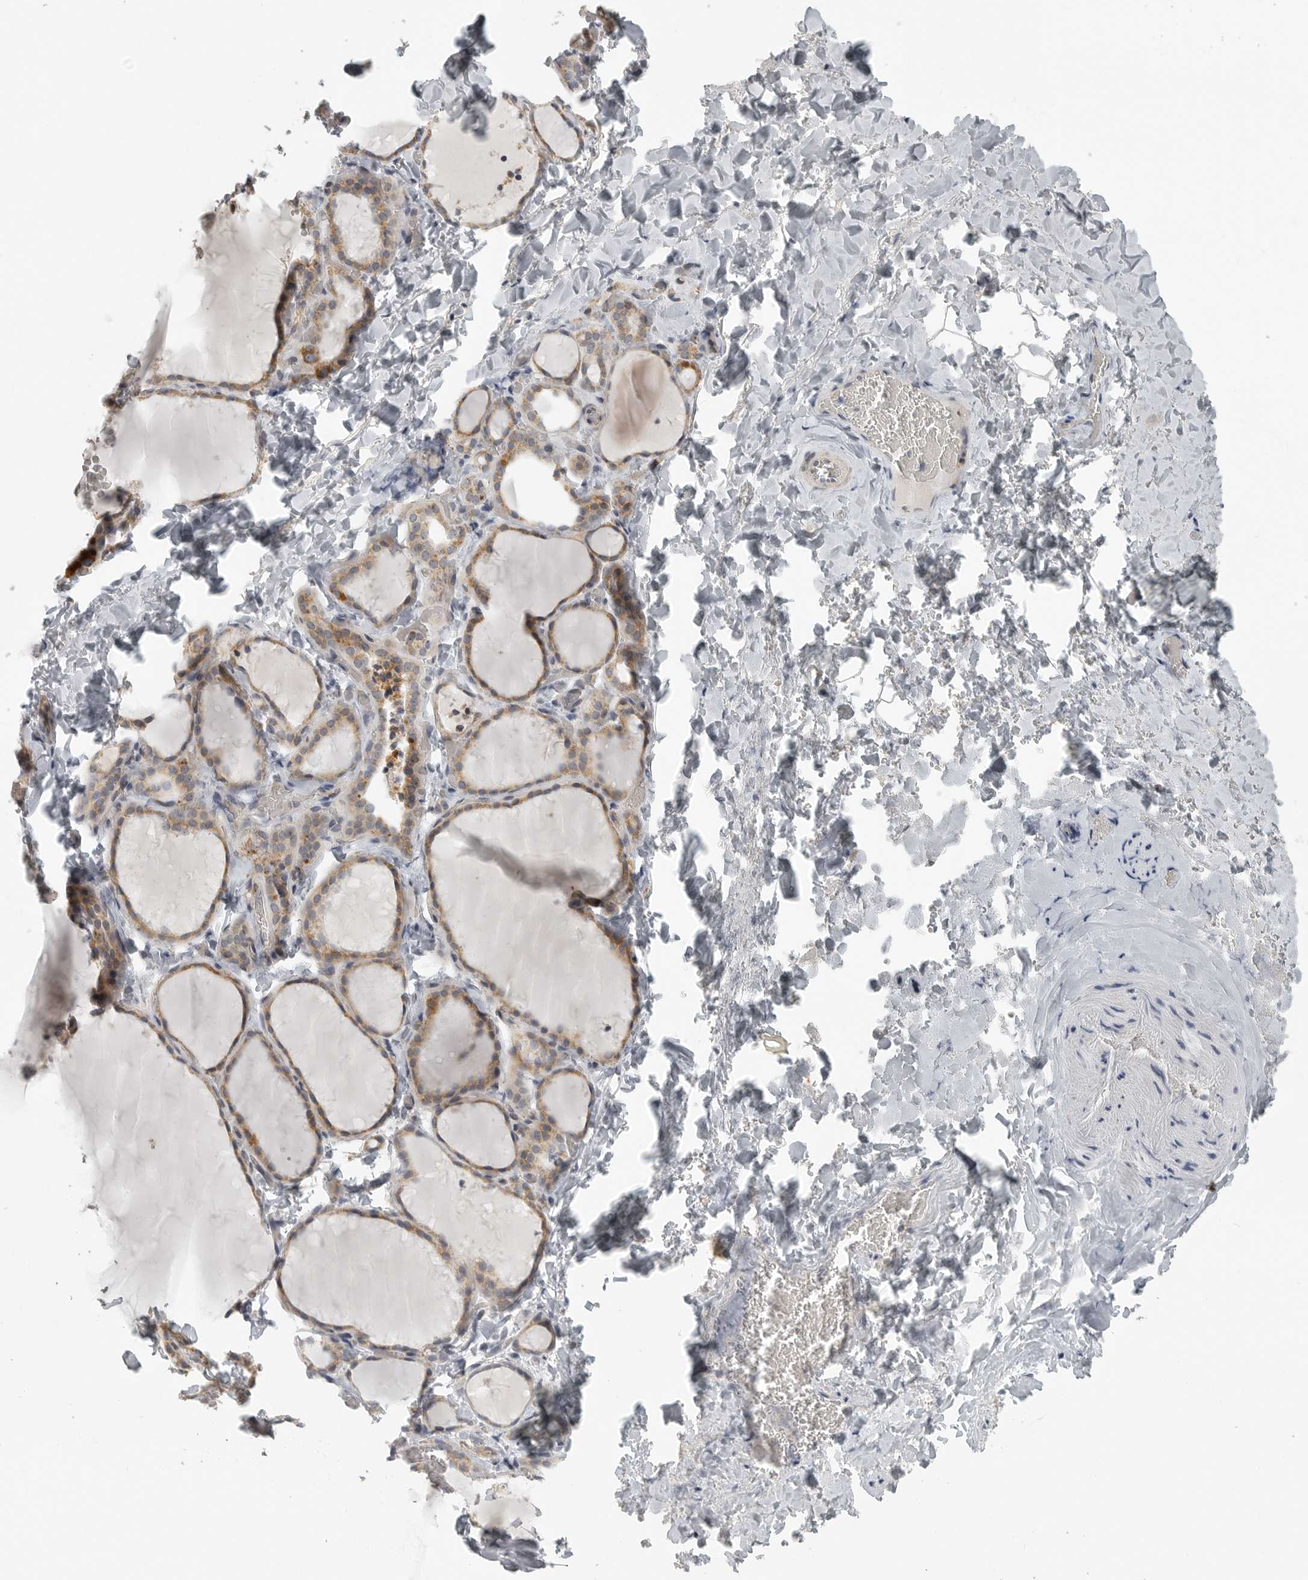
{"staining": {"intensity": "weak", "quantity": "25%-75%", "location": "cytoplasmic/membranous"}, "tissue": "thyroid gland", "cell_type": "Glandular cells", "image_type": "normal", "snomed": [{"axis": "morphology", "description": "Normal tissue, NOS"}, {"axis": "topography", "description": "Thyroid gland"}], "caption": "Thyroid gland stained for a protein shows weak cytoplasmic/membranous positivity in glandular cells. The staining is performed using DAB (3,3'-diaminobenzidine) brown chromogen to label protein expression. The nuclei are counter-stained blue using hematoxylin.", "gene": "RXFP3", "patient": {"sex": "female", "age": 22}}